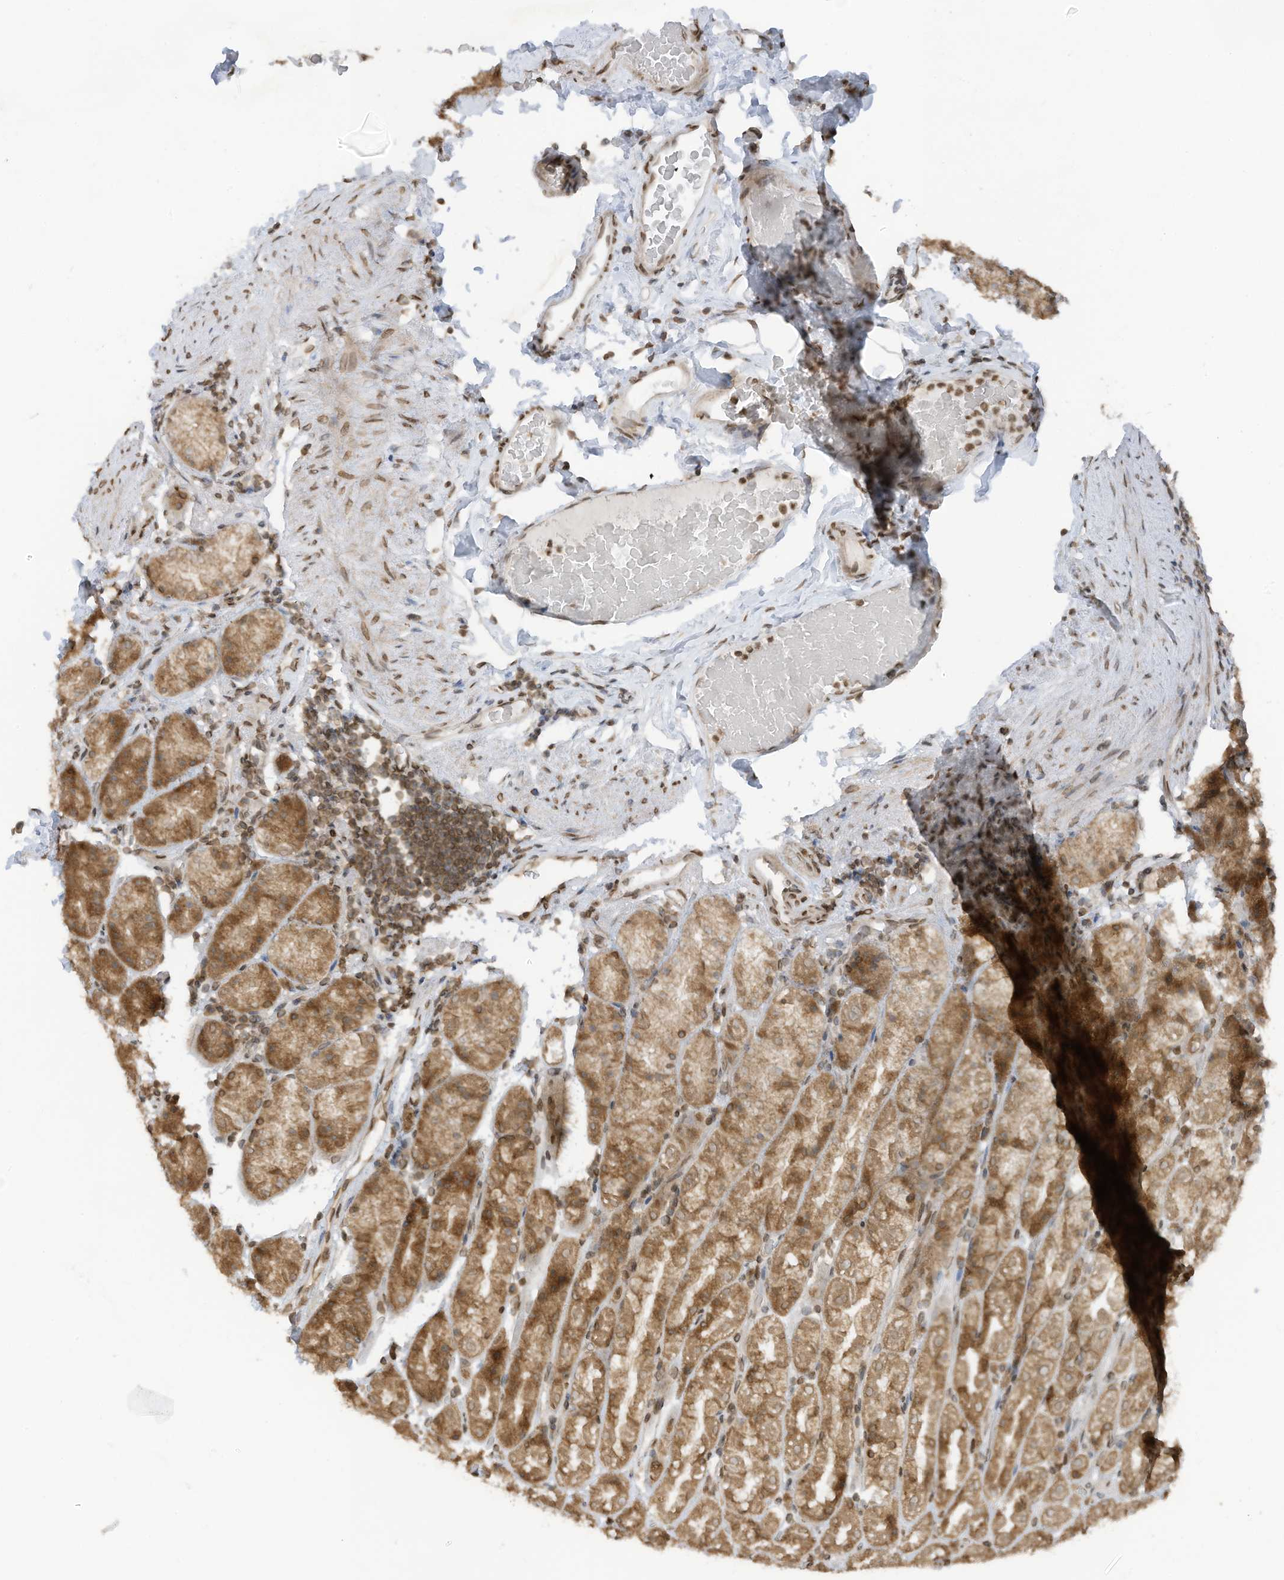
{"staining": {"intensity": "moderate", "quantity": ">75%", "location": "cytoplasmic/membranous,nuclear"}, "tissue": "stomach", "cell_type": "Glandular cells", "image_type": "normal", "snomed": [{"axis": "morphology", "description": "Normal tissue, NOS"}, {"axis": "topography", "description": "Stomach, upper"}], "caption": "Immunohistochemistry (IHC) (DAB) staining of benign stomach shows moderate cytoplasmic/membranous,nuclear protein staining in about >75% of glandular cells.", "gene": "RABL3", "patient": {"sex": "male", "age": 68}}